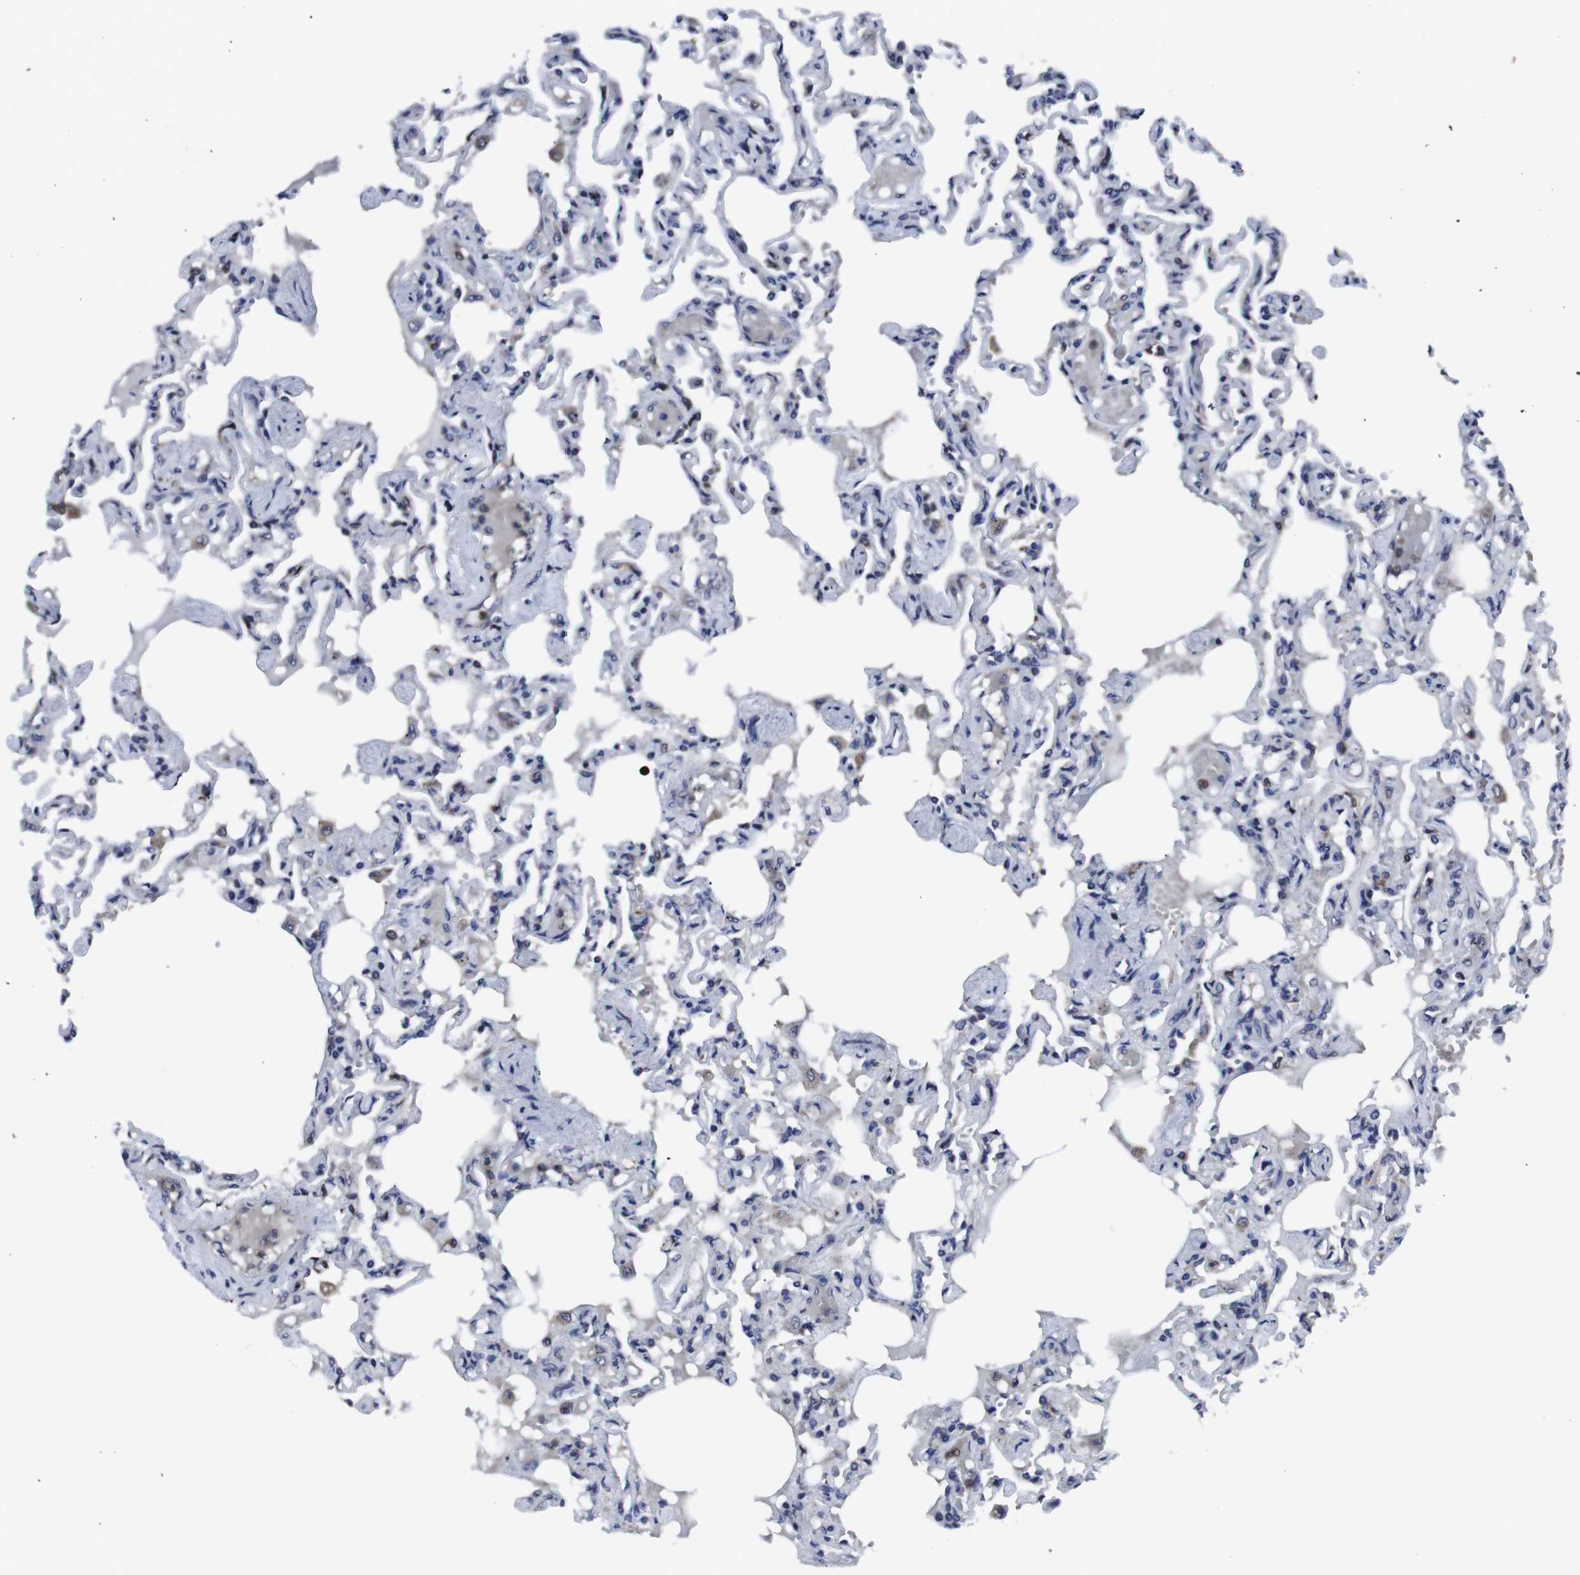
{"staining": {"intensity": "negative", "quantity": "none", "location": "none"}, "tissue": "lung", "cell_type": "Alveolar cells", "image_type": "normal", "snomed": [{"axis": "morphology", "description": "Normal tissue, NOS"}, {"axis": "topography", "description": "Lung"}], "caption": "High magnification brightfield microscopy of benign lung stained with DAB (brown) and counterstained with hematoxylin (blue): alveolar cells show no significant expression.", "gene": "HPRT1", "patient": {"sex": "male", "age": 21}}